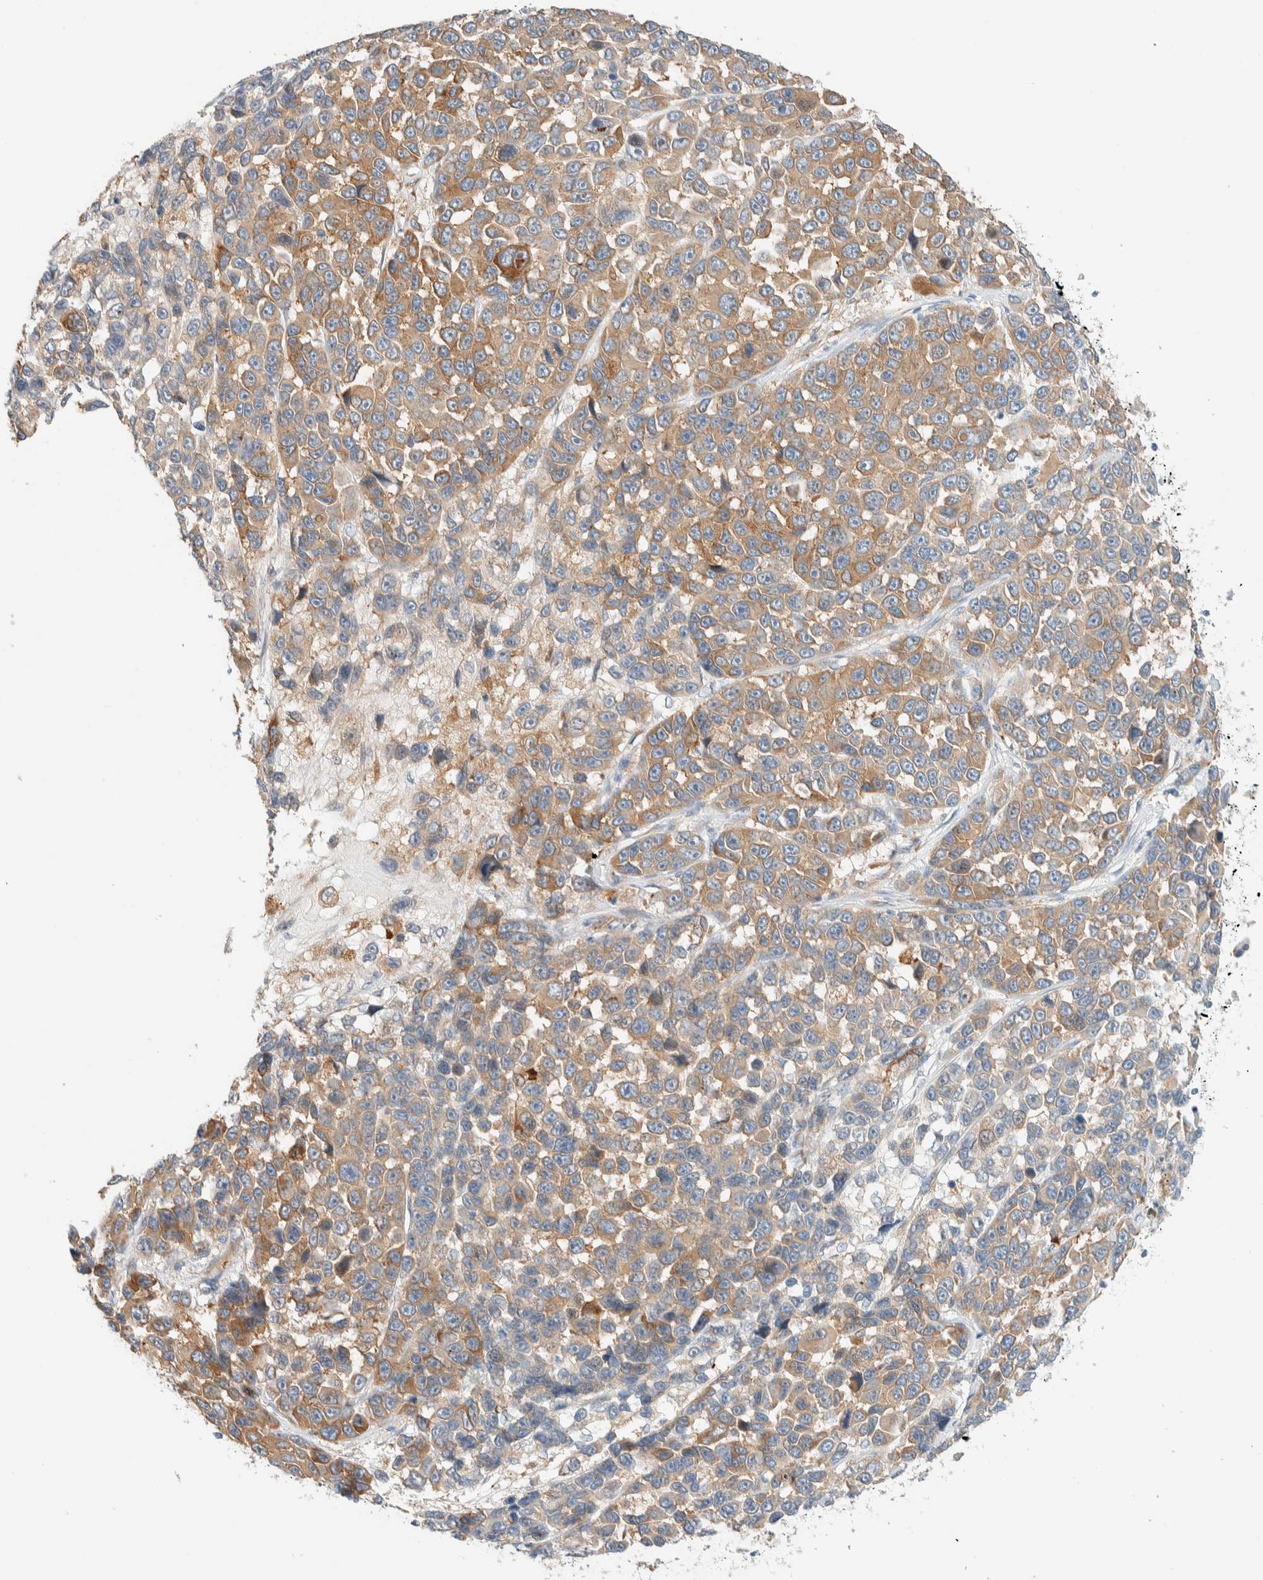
{"staining": {"intensity": "moderate", "quantity": ">75%", "location": "cytoplasmic/membranous"}, "tissue": "melanoma", "cell_type": "Tumor cells", "image_type": "cancer", "snomed": [{"axis": "morphology", "description": "Malignant melanoma, NOS"}, {"axis": "topography", "description": "Skin"}], "caption": "Human malignant melanoma stained with a protein marker reveals moderate staining in tumor cells.", "gene": "TMEM184B", "patient": {"sex": "male", "age": 53}}